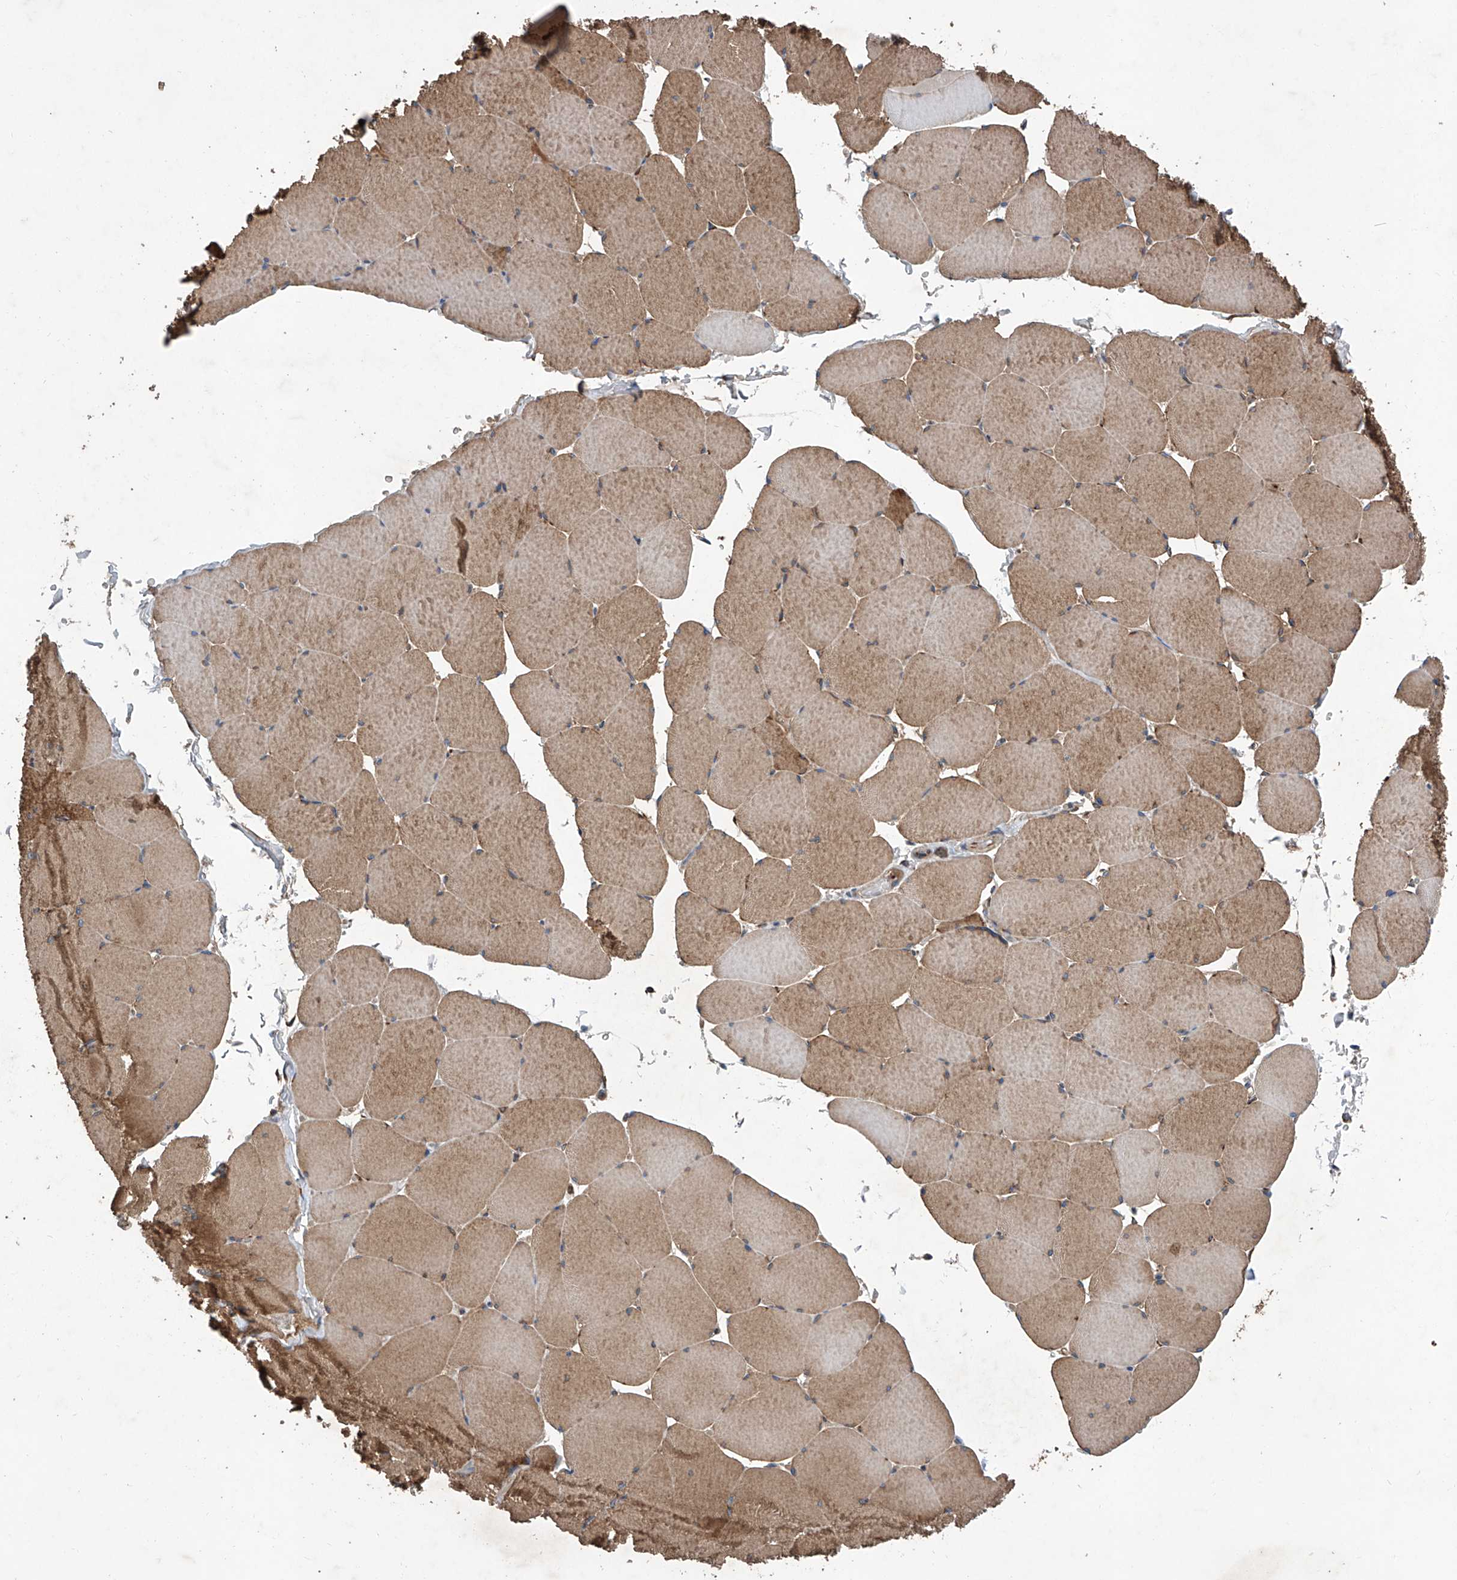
{"staining": {"intensity": "strong", "quantity": ">75%", "location": "cytoplasmic/membranous"}, "tissue": "skeletal muscle", "cell_type": "Myocytes", "image_type": "normal", "snomed": [{"axis": "morphology", "description": "Normal tissue, NOS"}, {"axis": "topography", "description": "Skeletal muscle"}, {"axis": "topography", "description": "Head-Neck"}], "caption": "Skeletal muscle stained for a protein (brown) shows strong cytoplasmic/membranous positive positivity in approximately >75% of myocytes.", "gene": "ASCC3", "patient": {"sex": "male", "age": 66}}